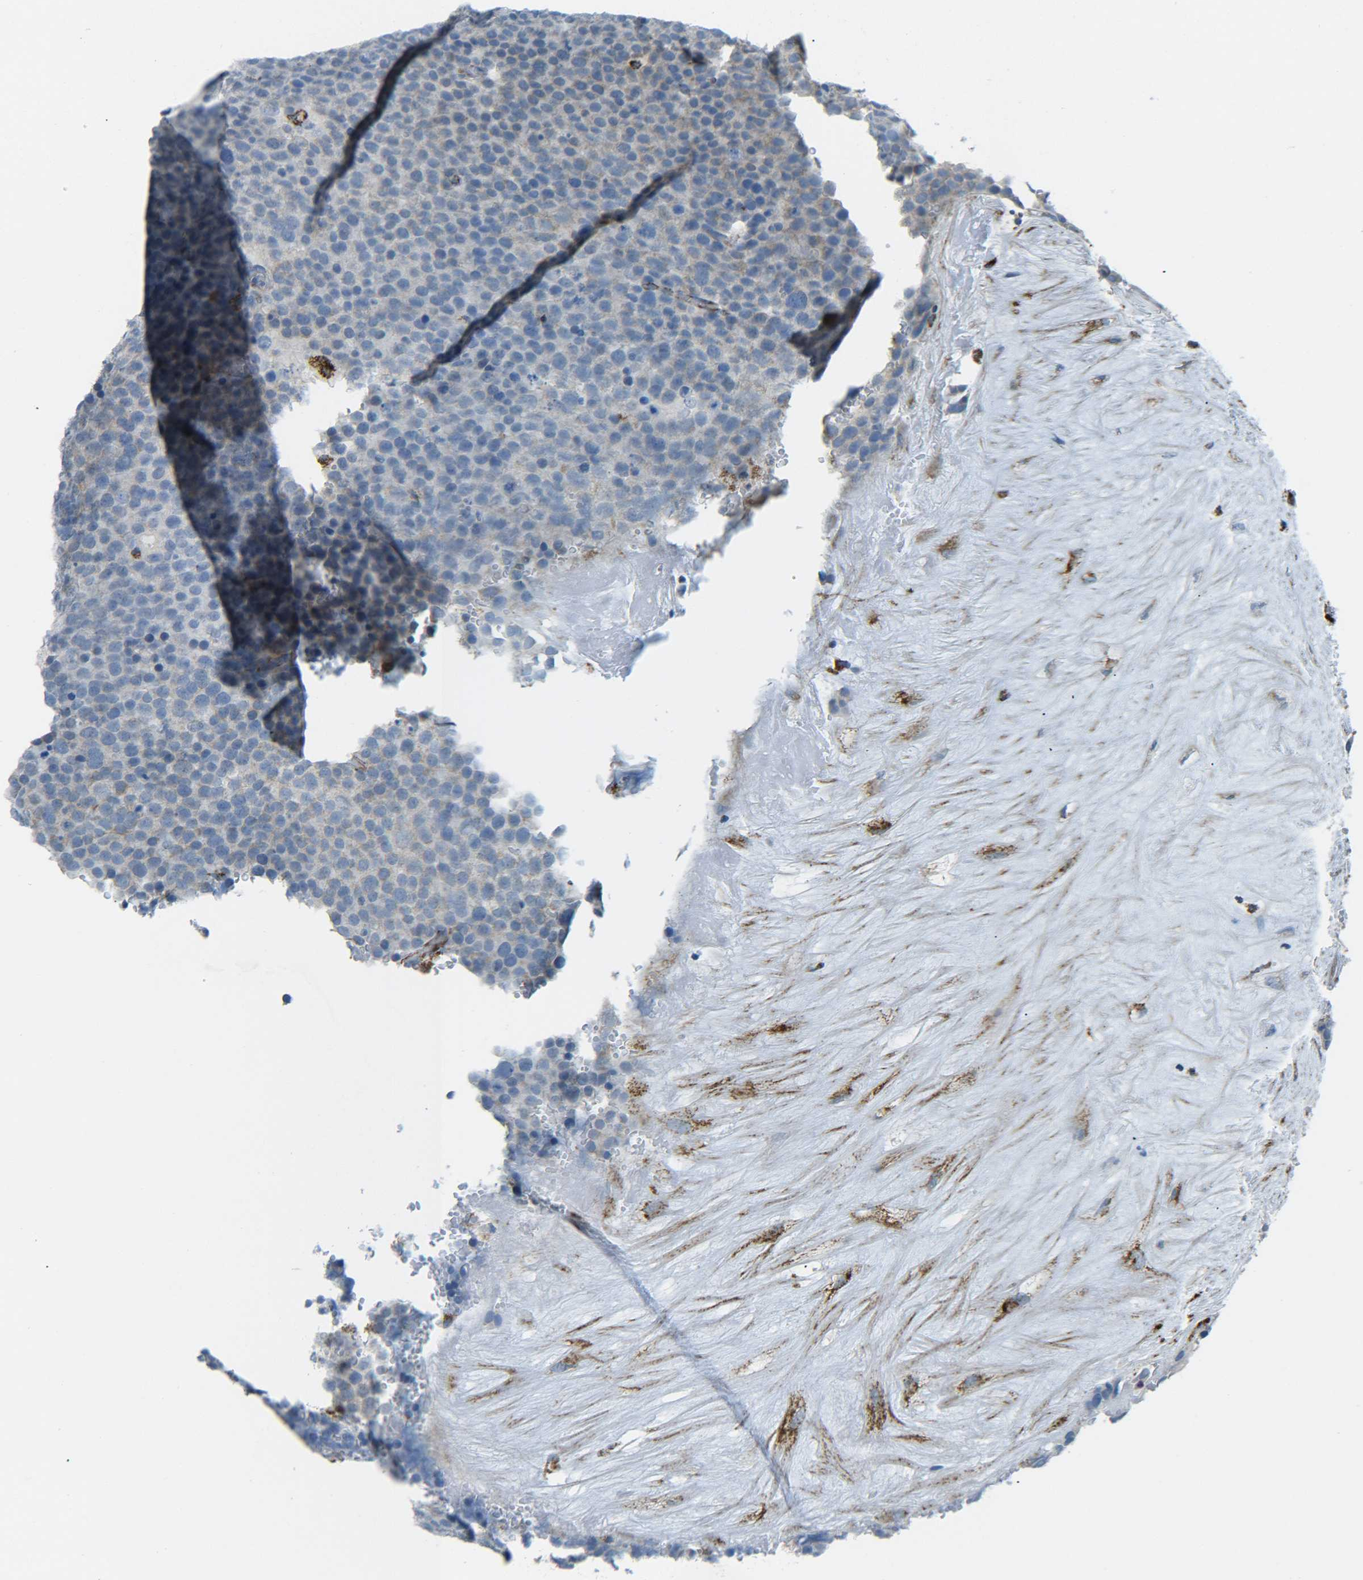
{"staining": {"intensity": "weak", "quantity": "<25%", "location": "cytoplasmic/membranous"}, "tissue": "testis cancer", "cell_type": "Tumor cells", "image_type": "cancer", "snomed": [{"axis": "morphology", "description": "Seminoma, NOS"}, {"axis": "topography", "description": "Testis"}], "caption": "DAB immunohistochemical staining of human testis cancer shows no significant positivity in tumor cells. The staining is performed using DAB brown chromogen with nuclei counter-stained in using hematoxylin.", "gene": "CYB5R1", "patient": {"sex": "male", "age": 71}}